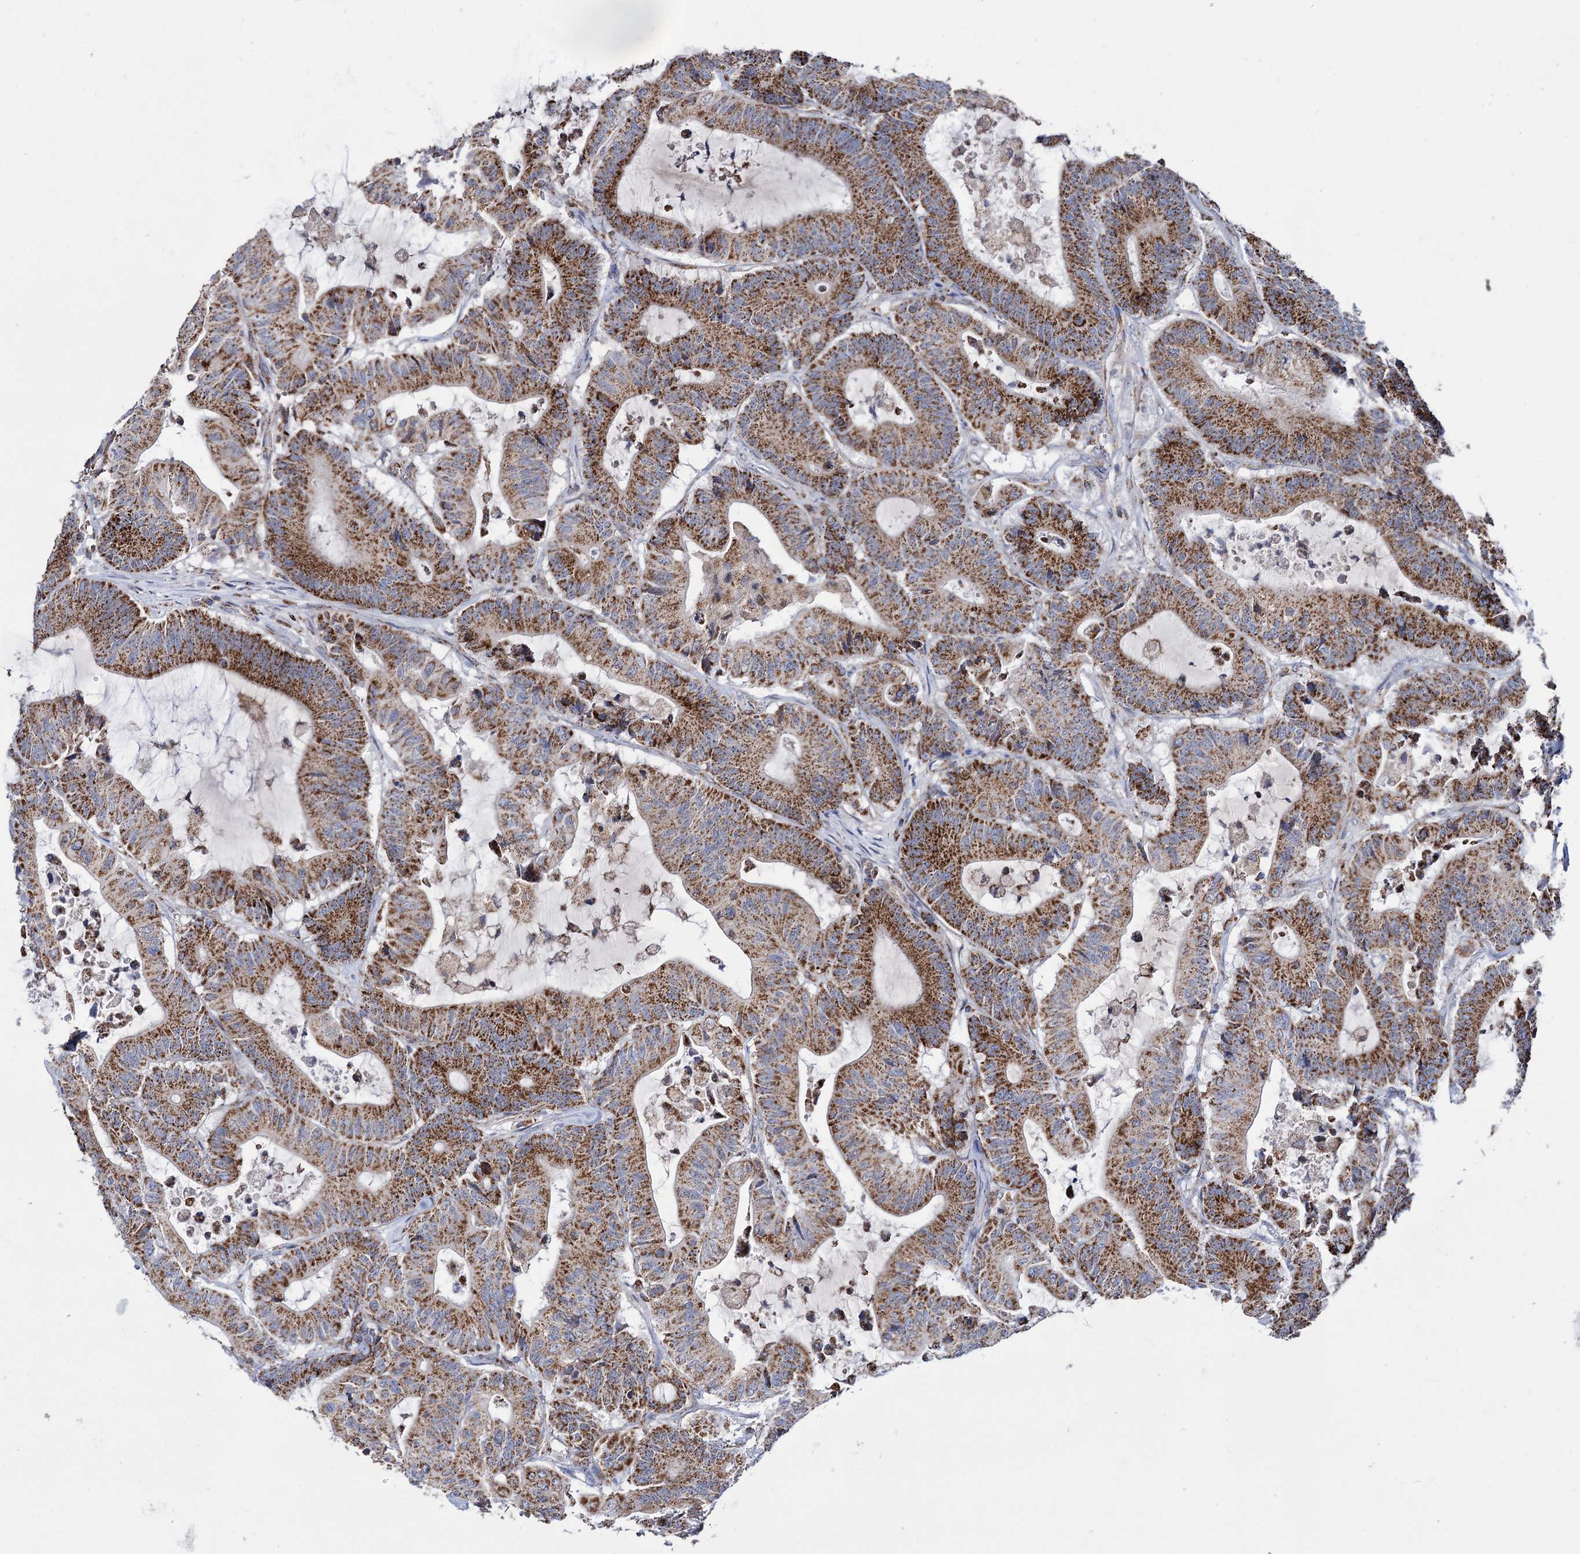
{"staining": {"intensity": "strong", "quantity": ">75%", "location": "cytoplasmic/membranous"}, "tissue": "colorectal cancer", "cell_type": "Tumor cells", "image_type": "cancer", "snomed": [{"axis": "morphology", "description": "Adenocarcinoma, NOS"}, {"axis": "topography", "description": "Colon"}], "caption": "IHC photomicrograph of neoplastic tissue: human colorectal cancer stained using immunohistochemistry exhibits high levels of strong protein expression localized specifically in the cytoplasmic/membranous of tumor cells, appearing as a cytoplasmic/membranous brown color.", "gene": "ABHD10", "patient": {"sex": "female", "age": 84}}